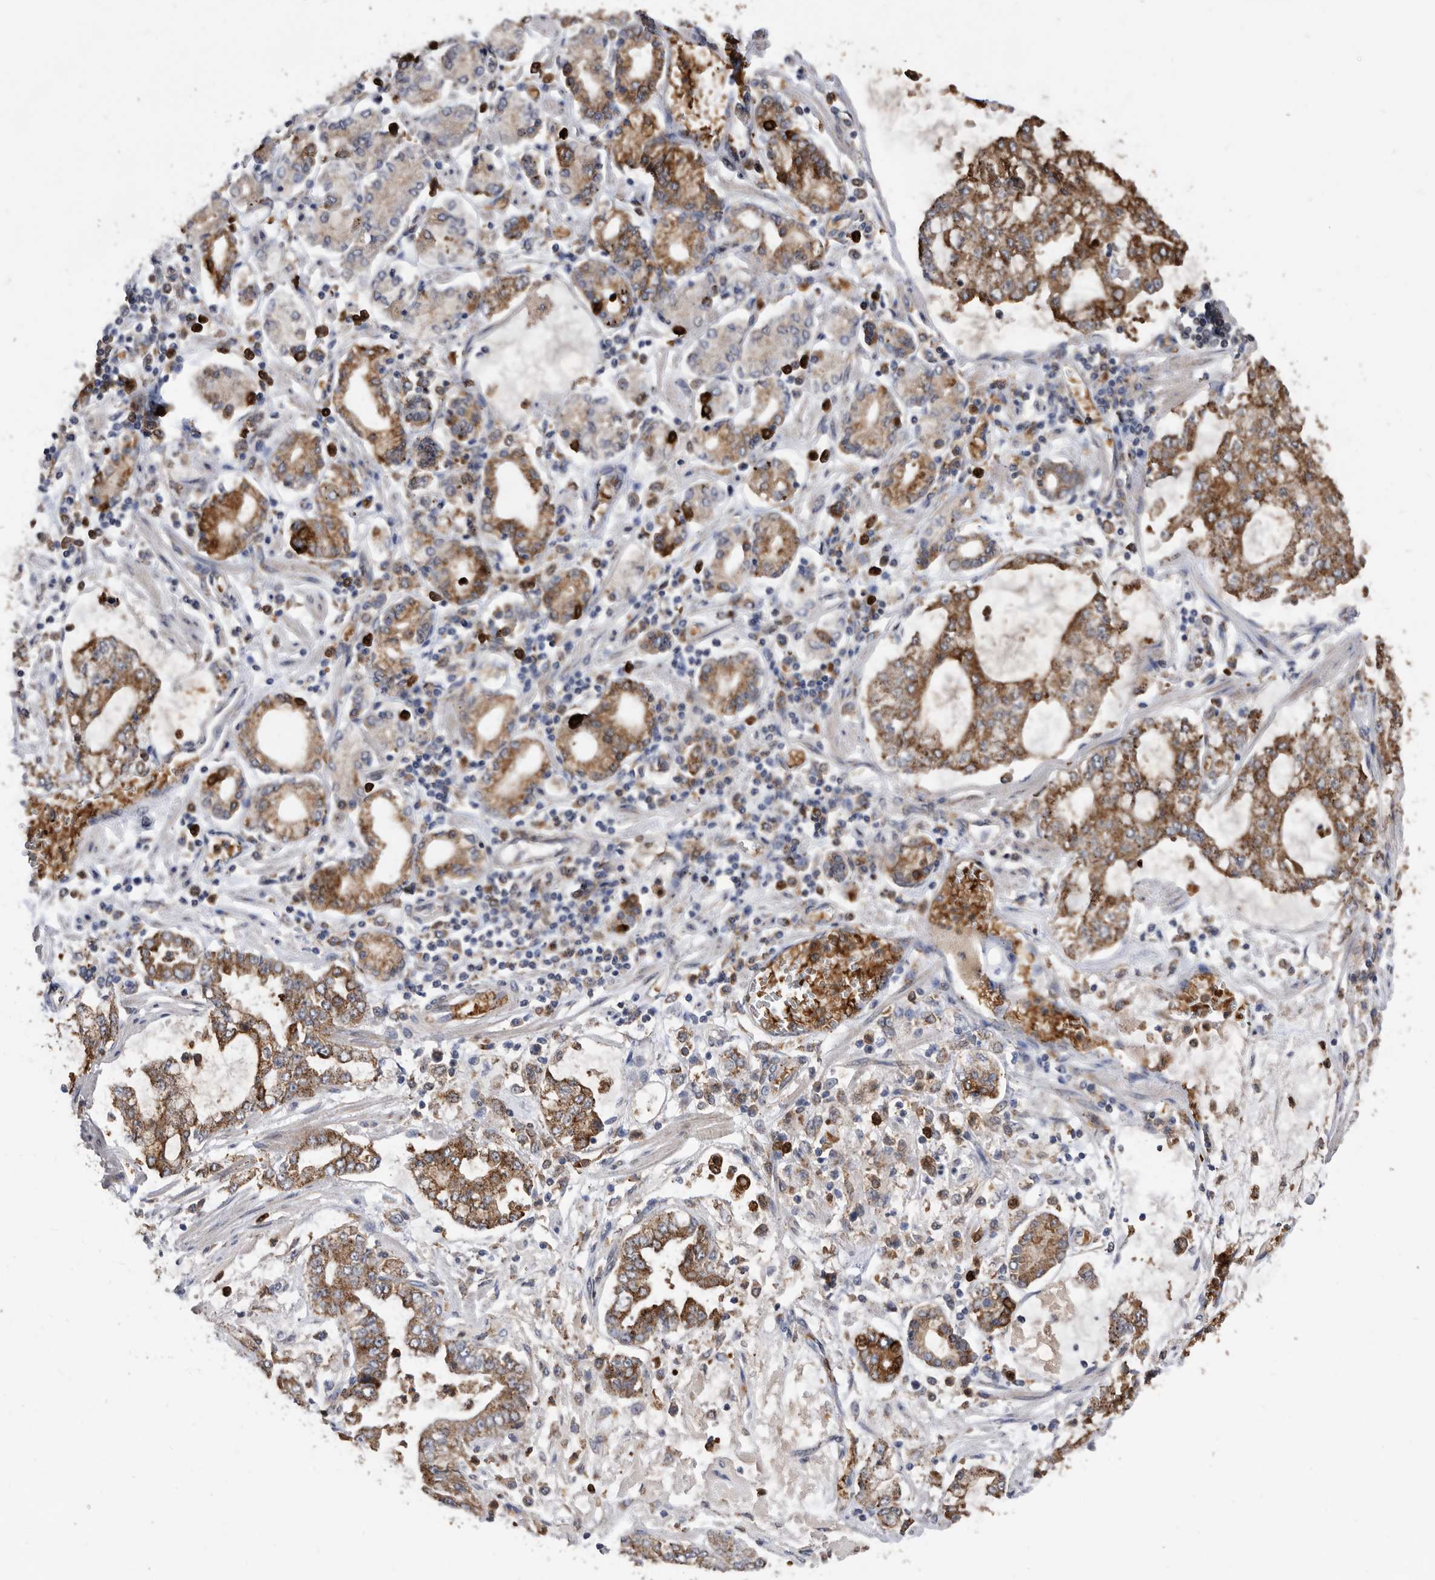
{"staining": {"intensity": "moderate", "quantity": ">75%", "location": "cytoplasmic/membranous"}, "tissue": "stomach cancer", "cell_type": "Tumor cells", "image_type": "cancer", "snomed": [{"axis": "morphology", "description": "Adenocarcinoma, NOS"}, {"axis": "topography", "description": "Stomach"}], "caption": "Protein expression by immunohistochemistry exhibits moderate cytoplasmic/membranous staining in approximately >75% of tumor cells in stomach cancer (adenocarcinoma). Ihc stains the protein of interest in brown and the nuclei are stained blue.", "gene": "CRISPLD2", "patient": {"sex": "male", "age": 76}}